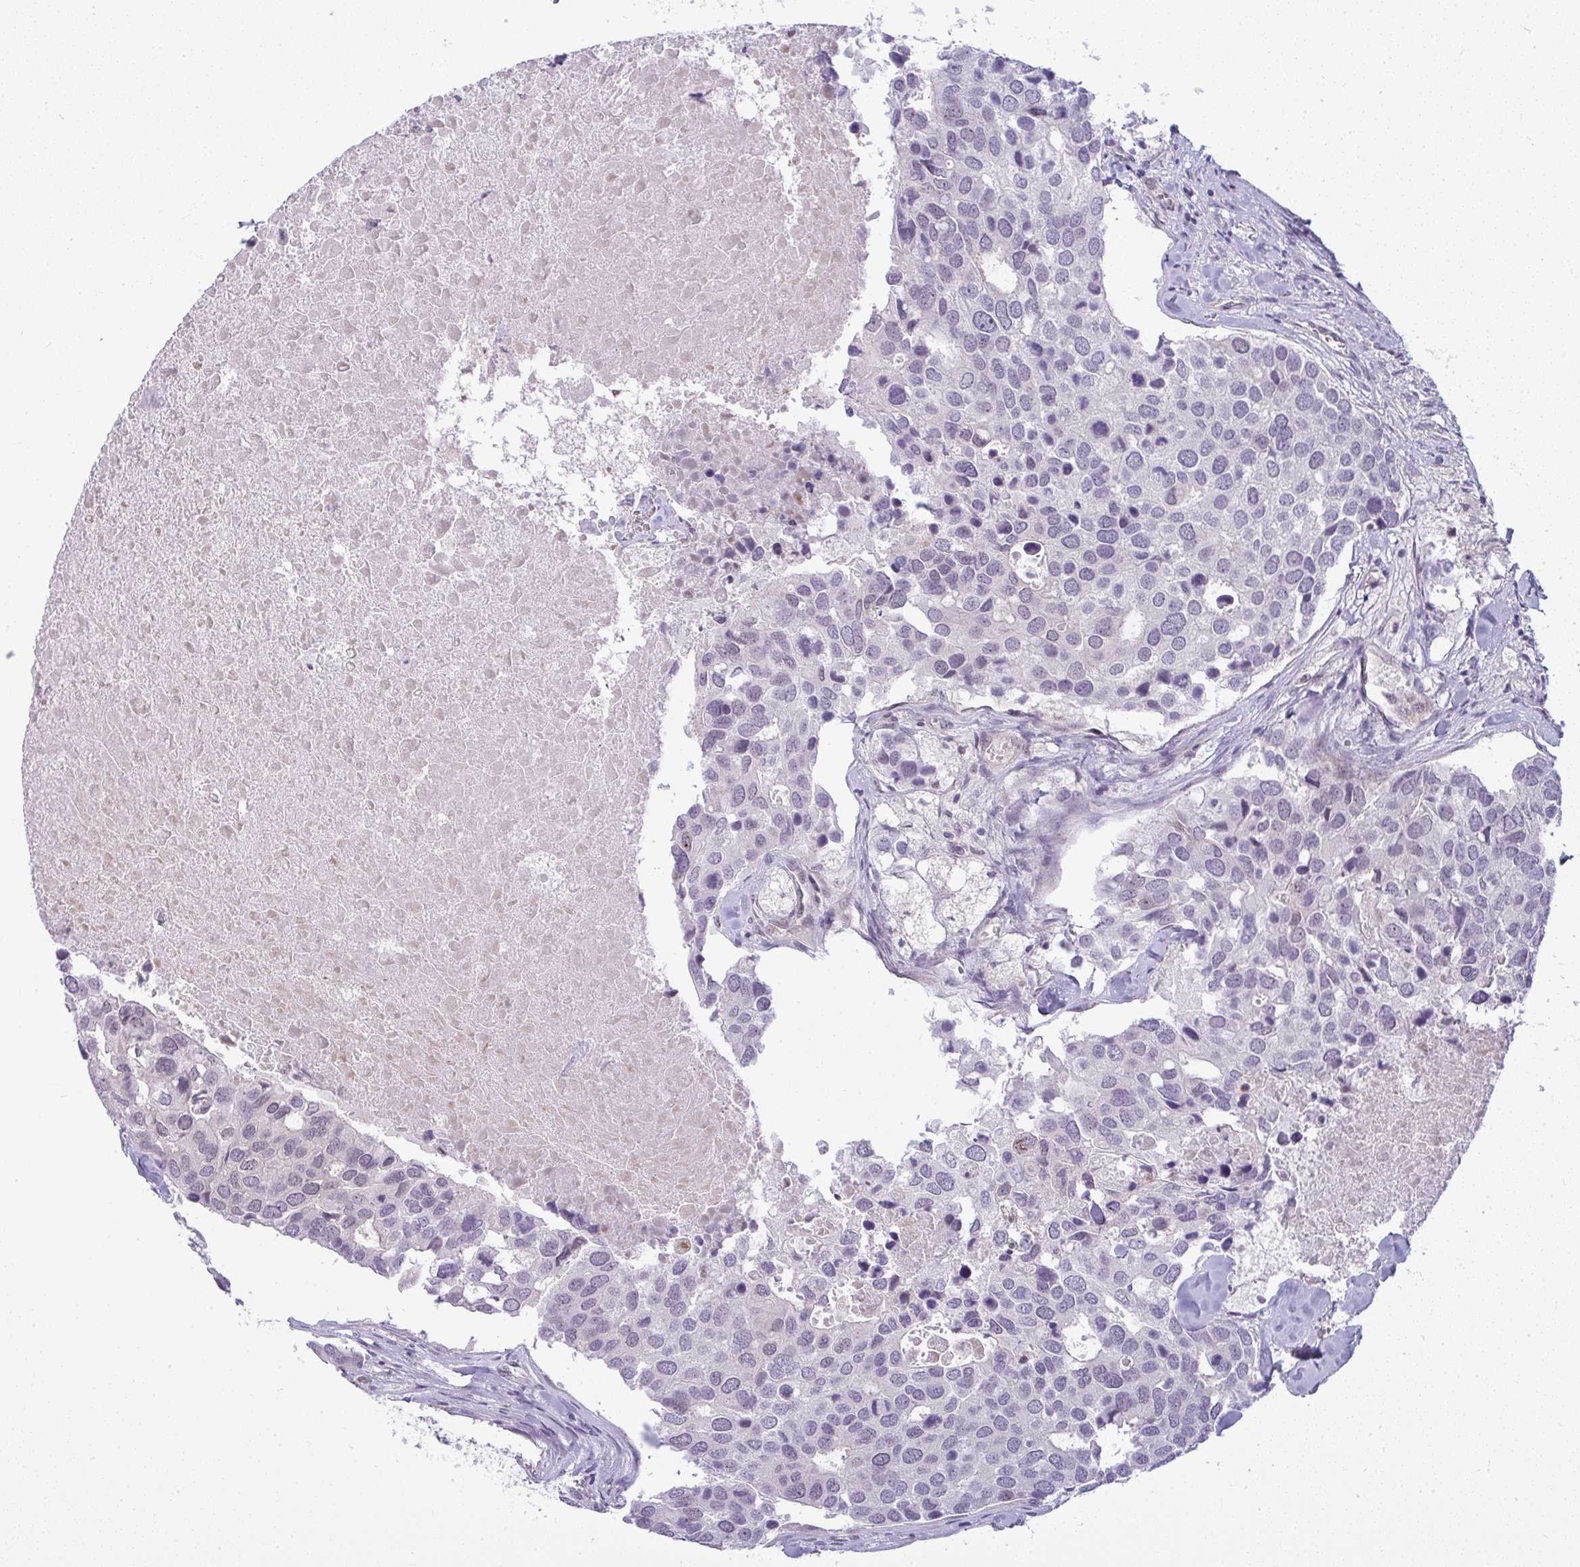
{"staining": {"intensity": "negative", "quantity": "none", "location": "none"}, "tissue": "breast cancer", "cell_type": "Tumor cells", "image_type": "cancer", "snomed": [{"axis": "morphology", "description": "Duct carcinoma"}, {"axis": "topography", "description": "Breast"}], "caption": "An immunohistochemistry (IHC) micrograph of breast cancer is shown. There is no staining in tumor cells of breast cancer.", "gene": "DZIP1", "patient": {"sex": "female", "age": 83}}